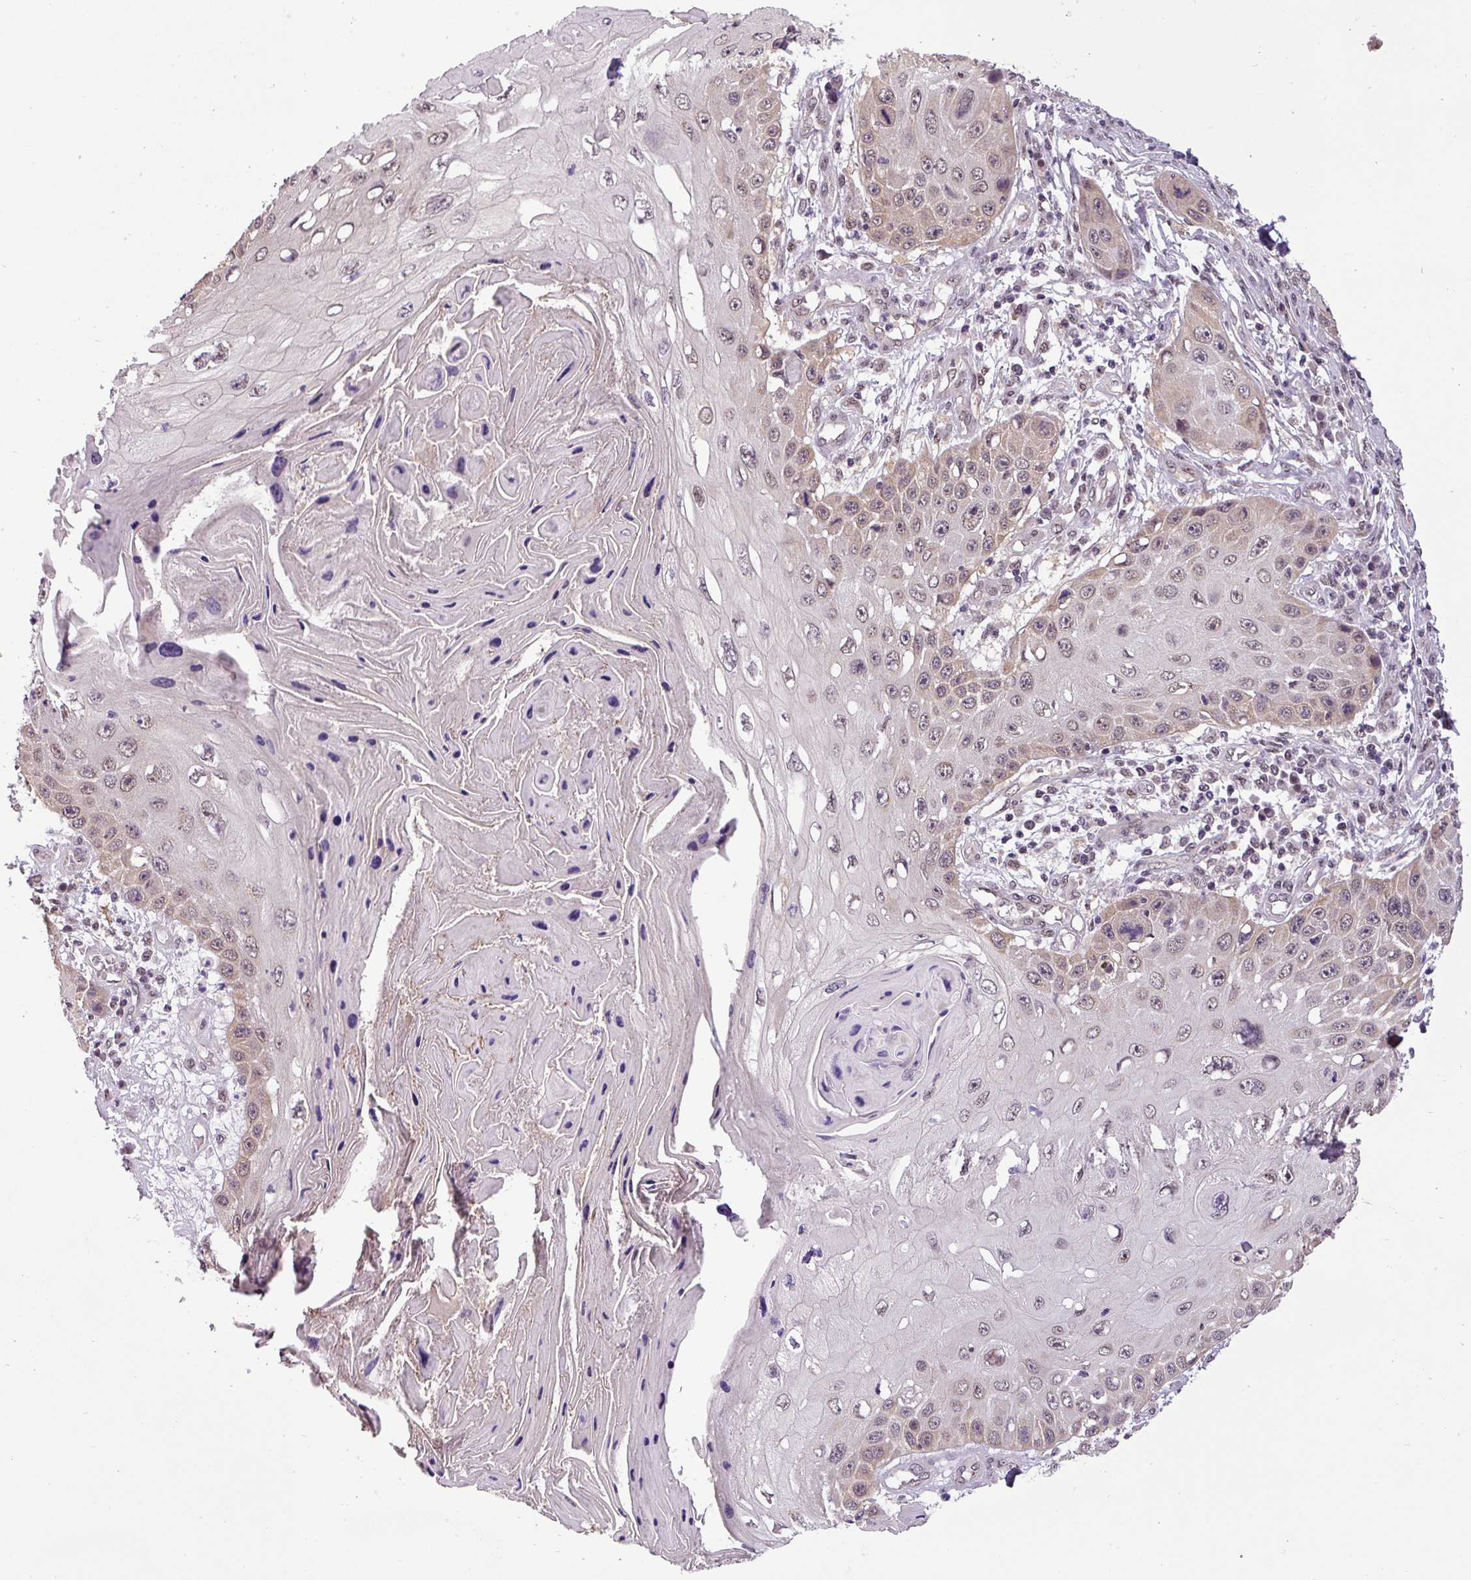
{"staining": {"intensity": "weak", "quantity": ">75%", "location": "cytoplasmic/membranous,nuclear"}, "tissue": "skin cancer", "cell_type": "Tumor cells", "image_type": "cancer", "snomed": [{"axis": "morphology", "description": "Squamous cell carcinoma, NOS"}, {"axis": "topography", "description": "Skin"}, {"axis": "topography", "description": "Vulva"}], "caption": "Tumor cells reveal low levels of weak cytoplasmic/membranous and nuclear positivity in about >75% of cells in human skin cancer (squamous cell carcinoma).", "gene": "MFHAS1", "patient": {"sex": "female", "age": 44}}